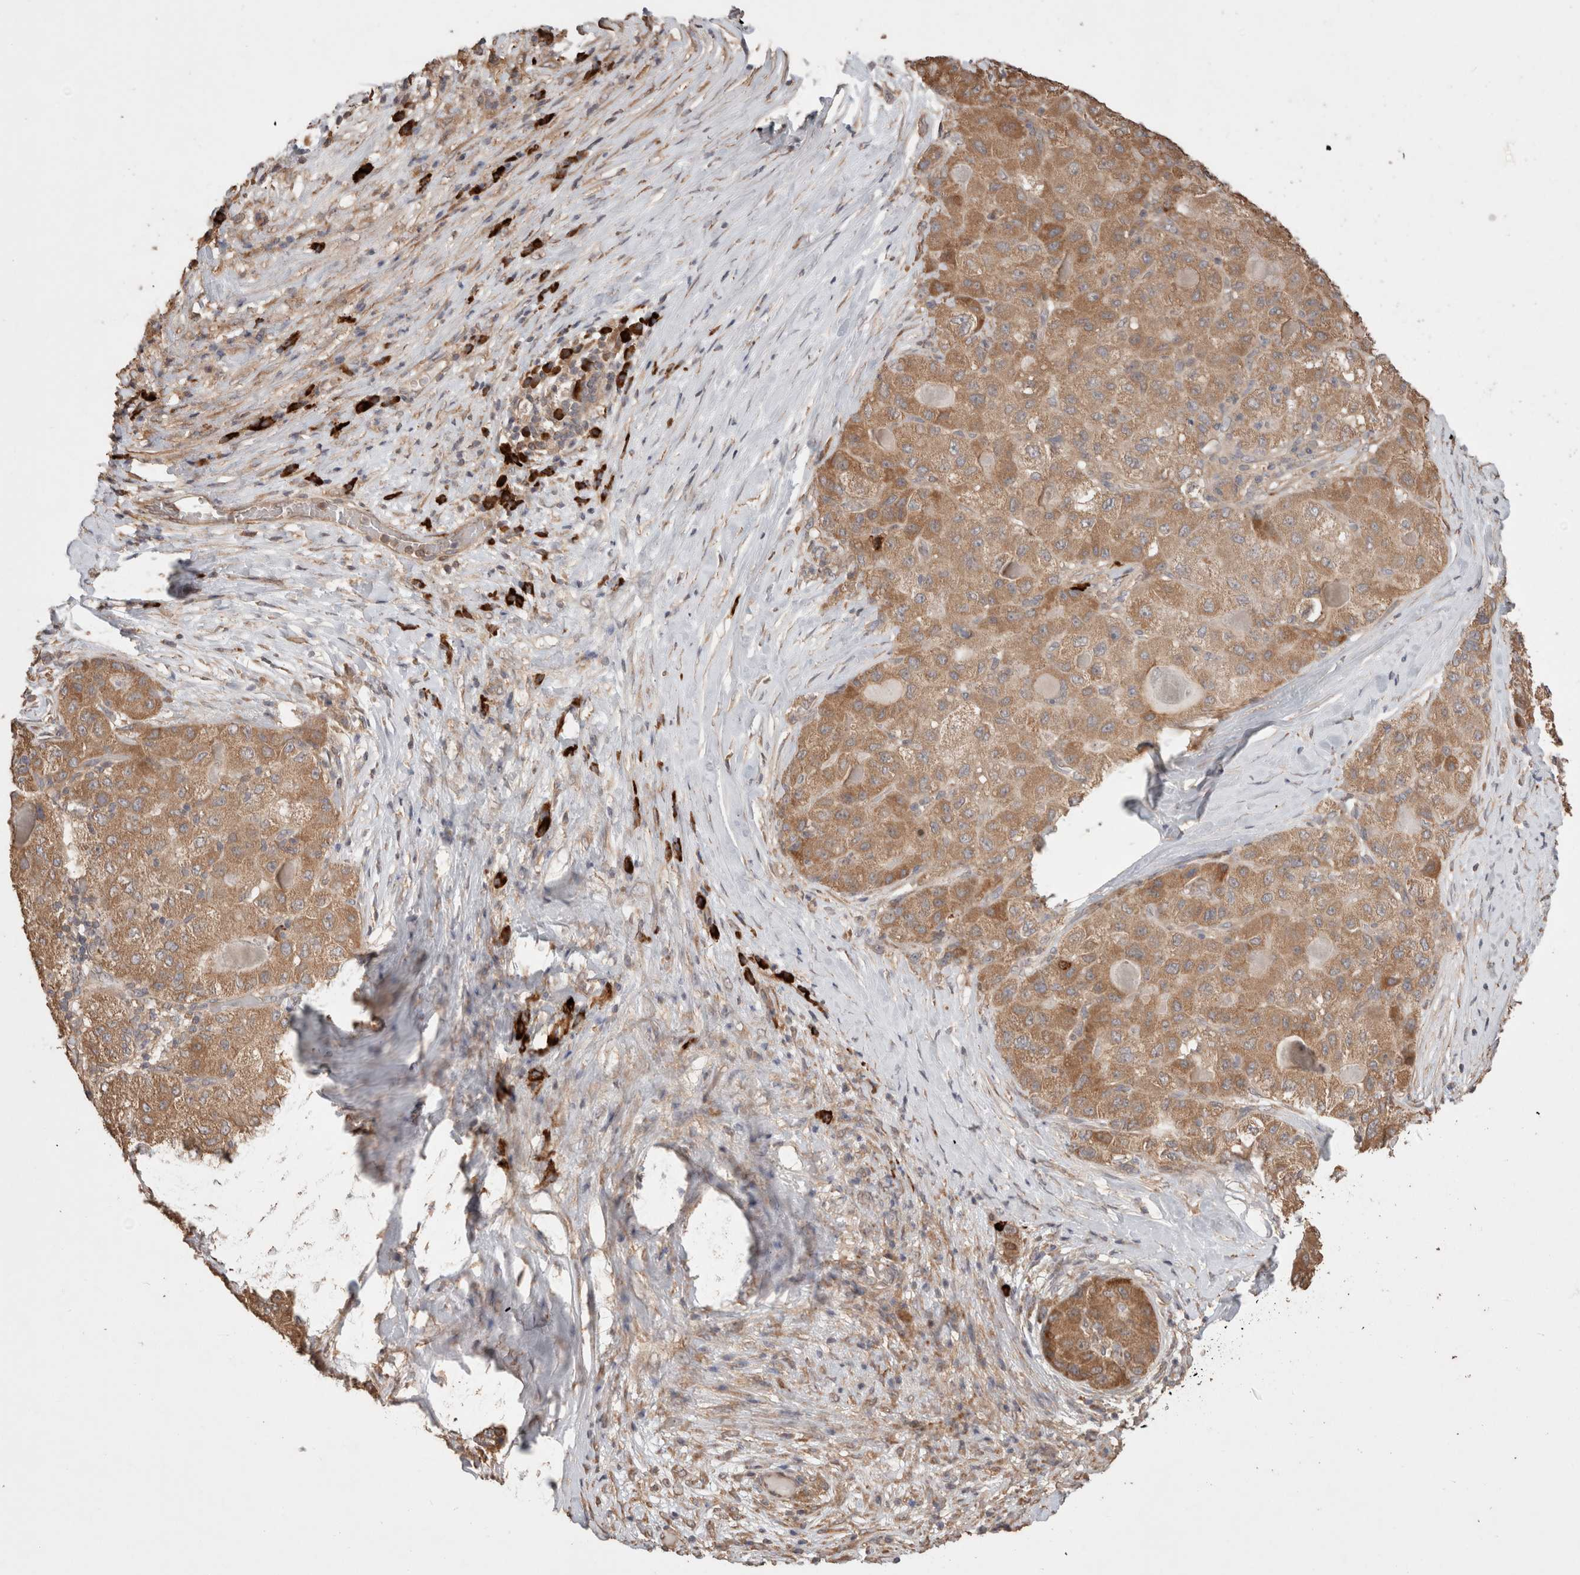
{"staining": {"intensity": "moderate", "quantity": ">75%", "location": "cytoplasmic/membranous"}, "tissue": "liver cancer", "cell_type": "Tumor cells", "image_type": "cancer", "snomed": [{"axis": "morphology", "description": "Carcinoma, Hepatocellular, NOS"}, {"axis": "topography", "description": "Liver"}], "caption": "A histopathology image of hepatocellular carcinoma (liver) stained for a protein shows moderate cytoplasmic/membranous brown staining in tumor cells.", "gene": "HROB", "patient": {"sex": "male", "age": 80}}